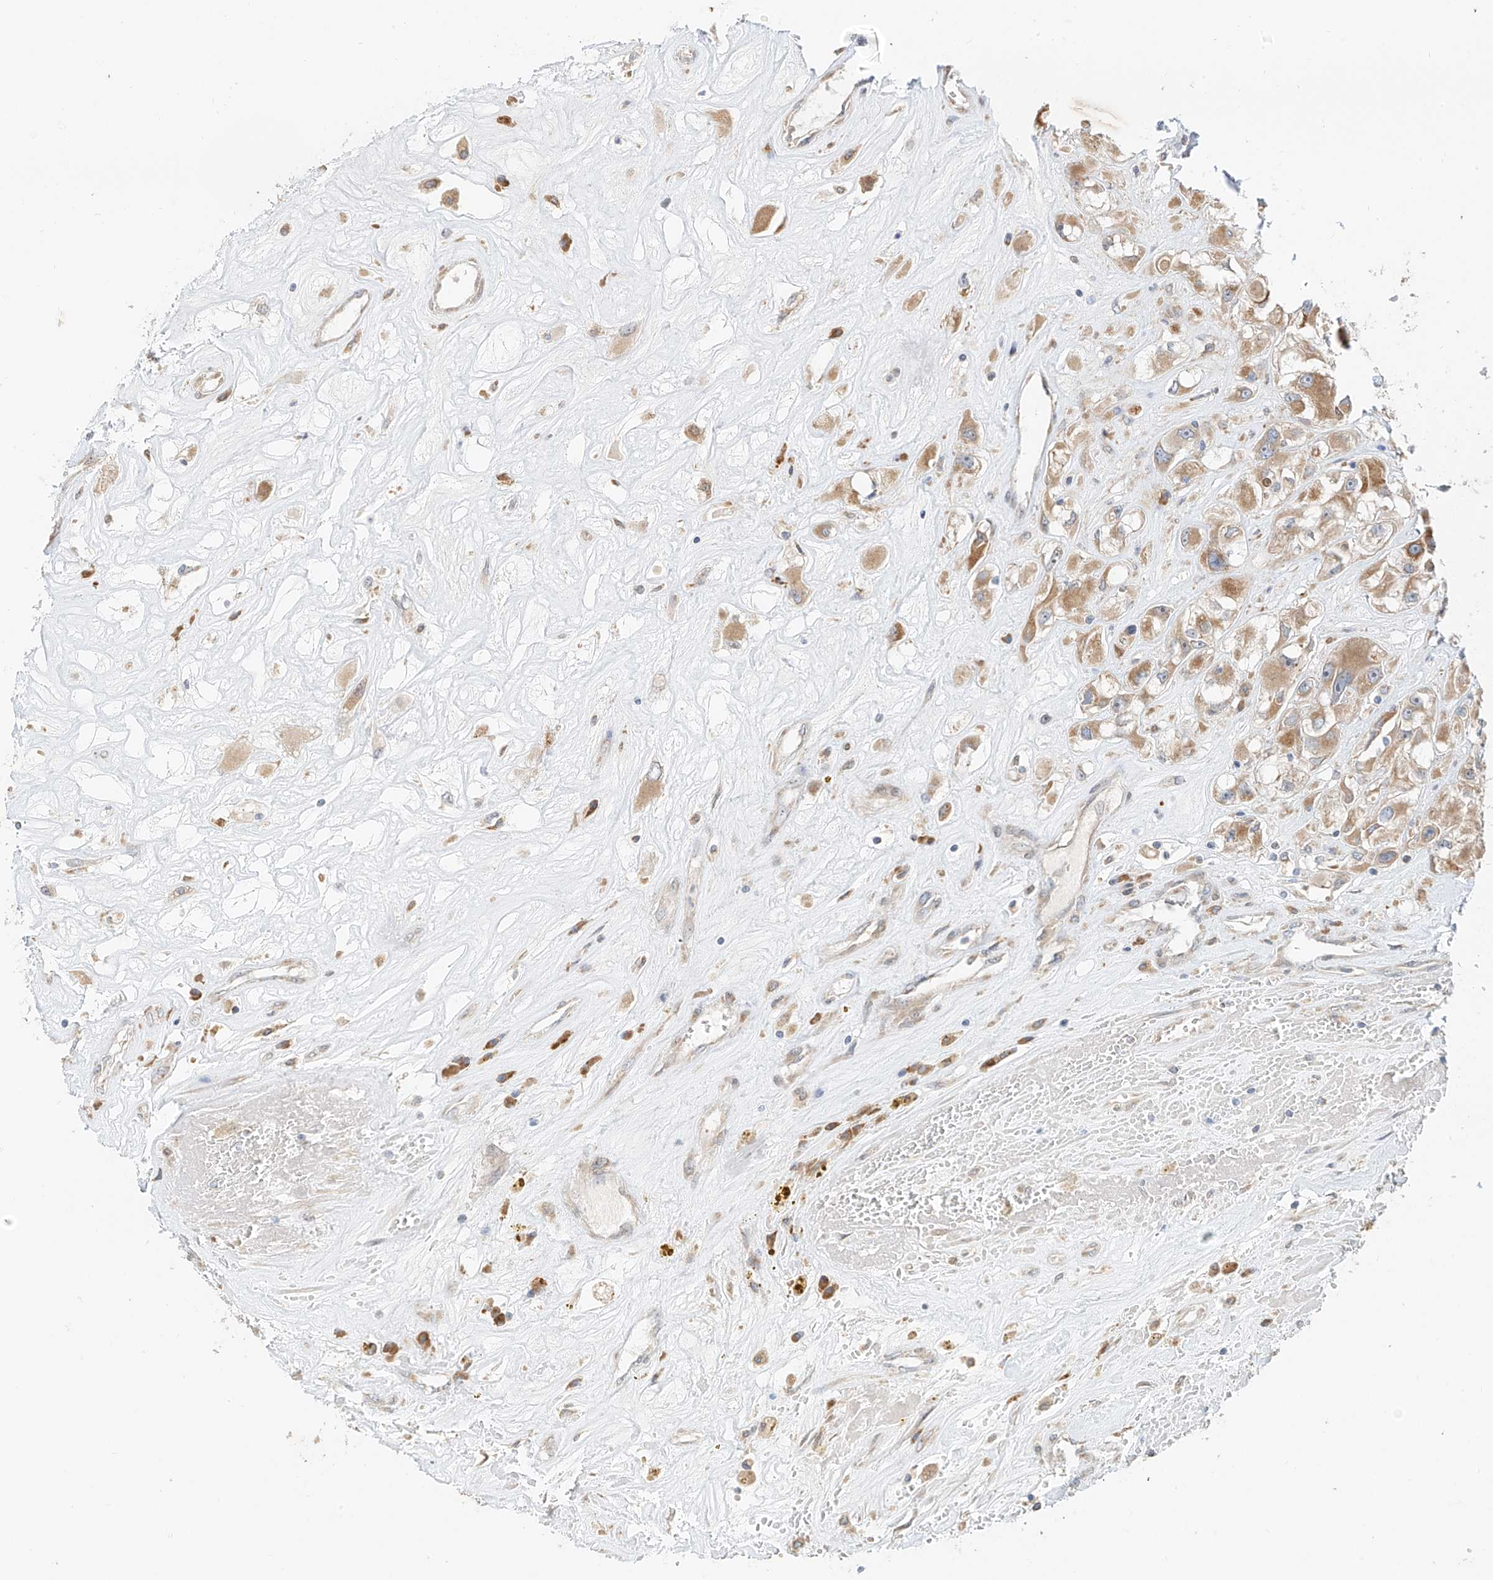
{"staining": {"intensity": "moderate", "quantity": ">75%", "location": "cytoplasmic/membranous"}, "tissue": "renal cancer", "cell_type": "Tumor cells", "image_type": "cancer", "snomed": [{"axis": "morphology", "description": "Adenocarcinoma, NOS"}, {"axis": "topography", "description": "Kidney"}], "caption": "Immunohistochemistry of adenocarcinoma (renal) displays medium levels of moderate cytoplasmic/membranous expression in approximately >75% of tumor cells. The staining was performed using DAB to visualize the protein expression in brown, while the nuclei were stained in blue with hematoxylin (Magnification: 20x).", "gene": "PPA2", "patient": {"sex": "female", "age": 52}}